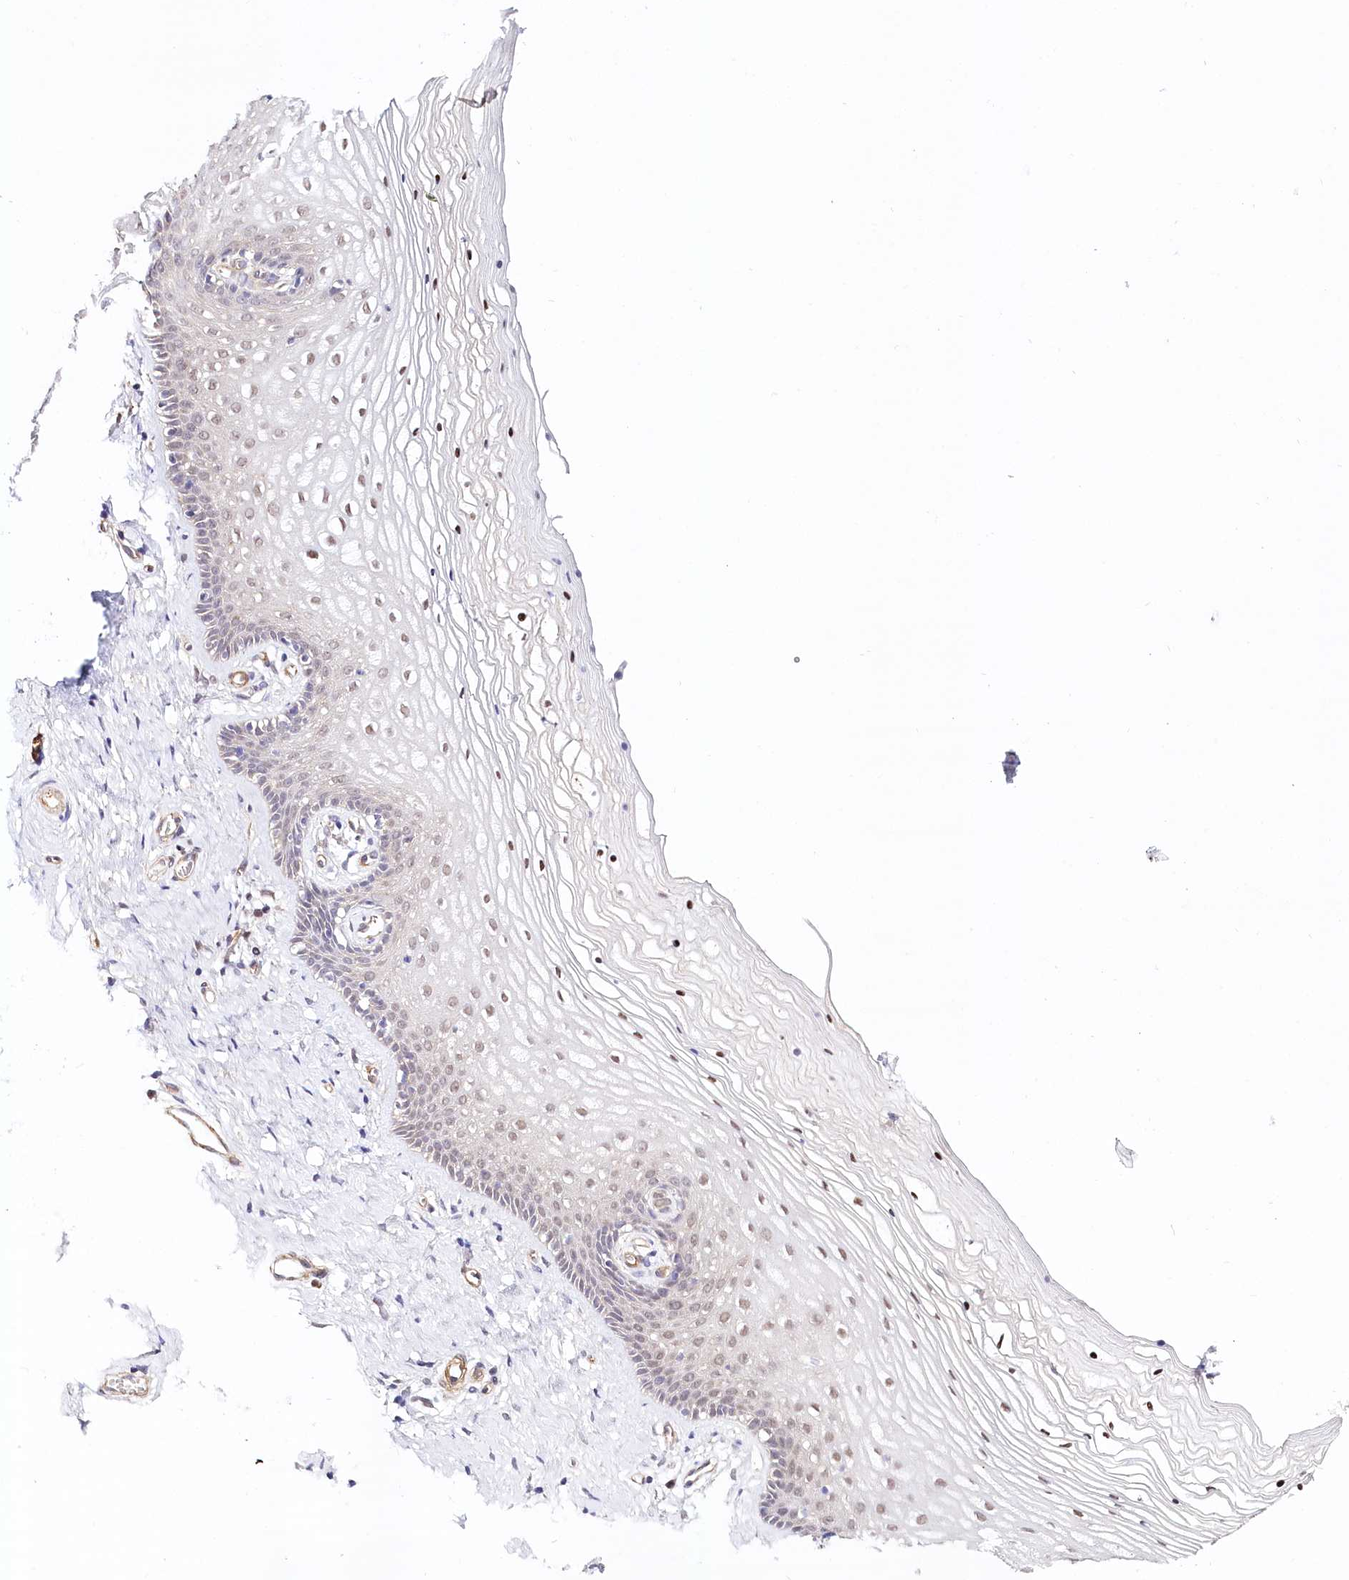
{"staining": {"intensity": "moderate", "quantity": "25%-75%", "location": "nuclear"}, "tissue": "vagina", "cell_type": "Squamous epithelial cells", "image_type": "normal", "snomed": [{"axis": "morphology", "description": "Normal tissue, NOS"}, {"axis": "topography", "description": "Vagina"}], "caption": "Immunohistochemistry micrograph of normal vagina stained for a protein (brown), which reveals medium levels of moderate nuclear expression in about 25%-75% of squamous epithelial cells.", "gene": "PPP2R5B", "patient": {"sex": "female", "age": 46}}